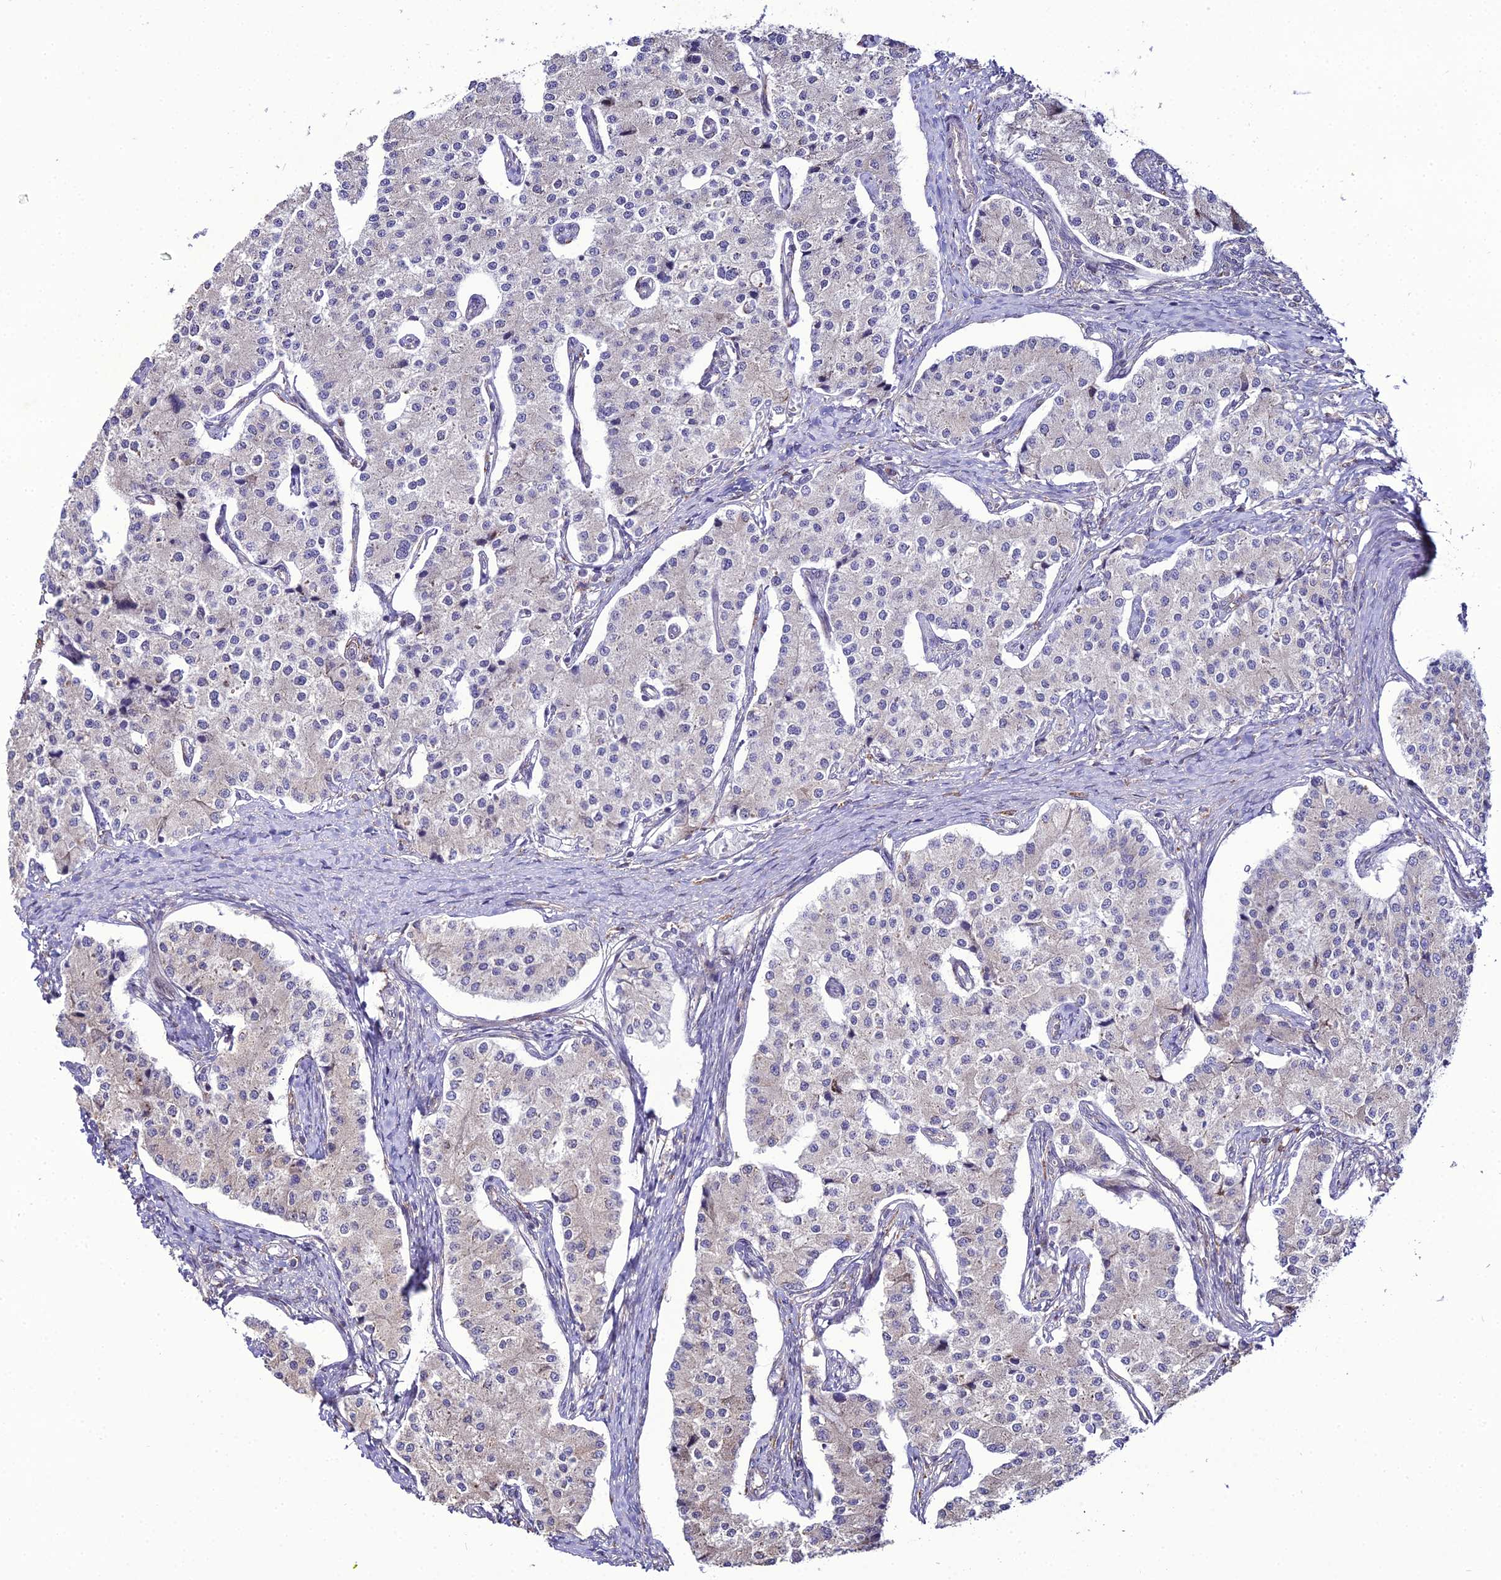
{"staining": {"intensity": "negative", "quantity": "none", "location": "none"}, "tissue": "carcinoid", "cell_type": "Tumor cells", "image_type": "cancer", "snomed": [{"axis": "morphology", "description": "Carcinoid, malignant, NOS"}, {"axis": "topography", "description": "Colon"}], "caption": "Histopathology image shows no significant protein staining in tumor cells of carcinoid (malignant).", "gene": "TROAP", "patient": {"sex": "female", "age": 52}}